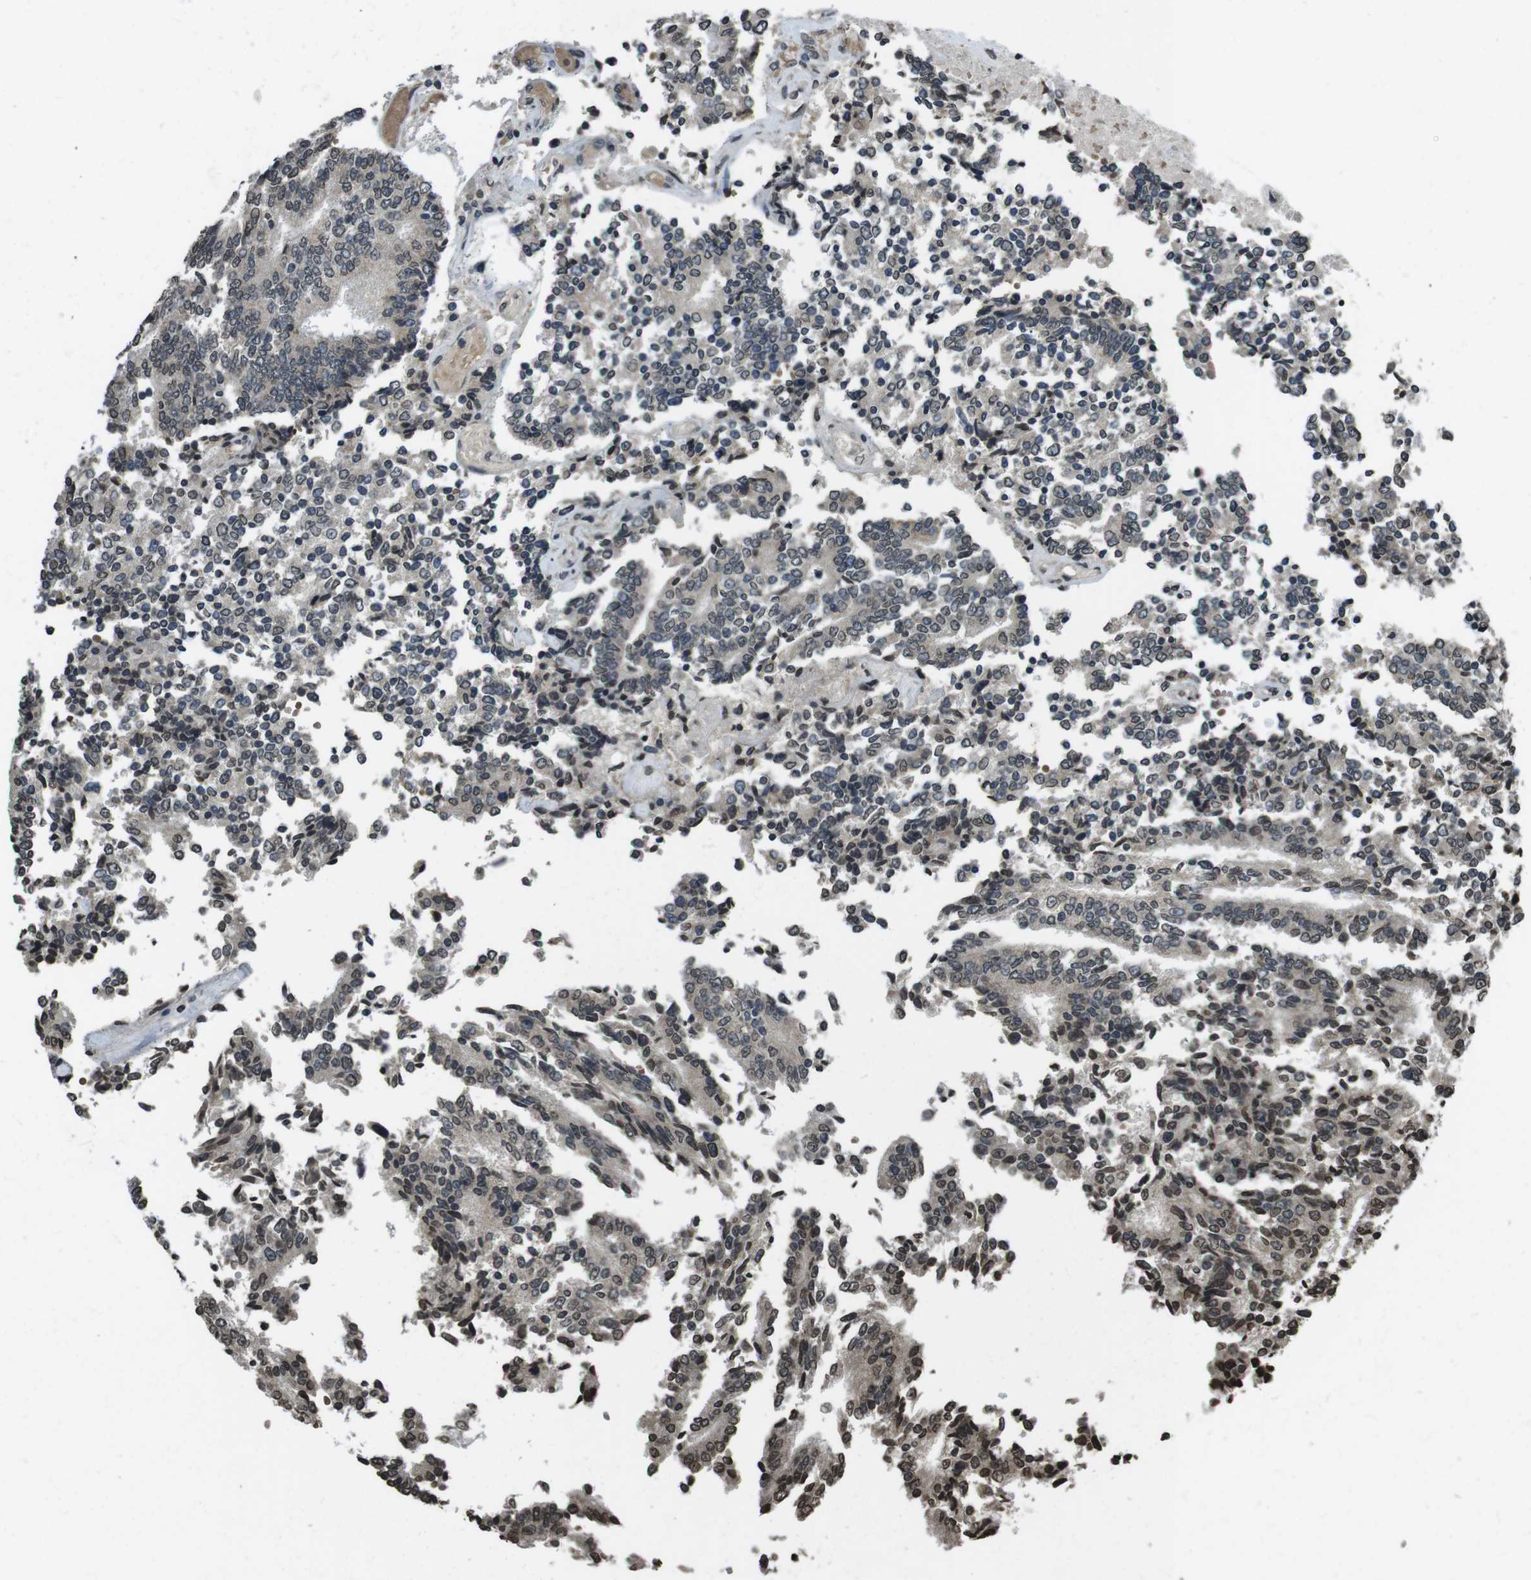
{"staining": {"intensity": "moderate", "quantity": "25%-75%", "location": "nuclear"}, "tissue": "prostate cancer", "cell_type": "Tumor cells", "image_type": "cancer", "snomed": [{"axis": "morphology", "description": "Normal tissue, NOS"}, {"axis": "morphology", "description": "Adenocarcinoma, High grade"}, {"axis": "topography", "description": "Prostate"}, {"axis": "topography", "description": "Seminal veicle"}], "caption": "Immunohistochemical staining of prostate cancer (adenocarcinoma (high-grade)) displays medium levels of moderate nuclear protein expression in about 25%-75% of tumor cells. The protein is shown in brown color, while the nuclei are stained blue.", "gene": "MAF", "patient": {"sex": "male", "age": 55}}